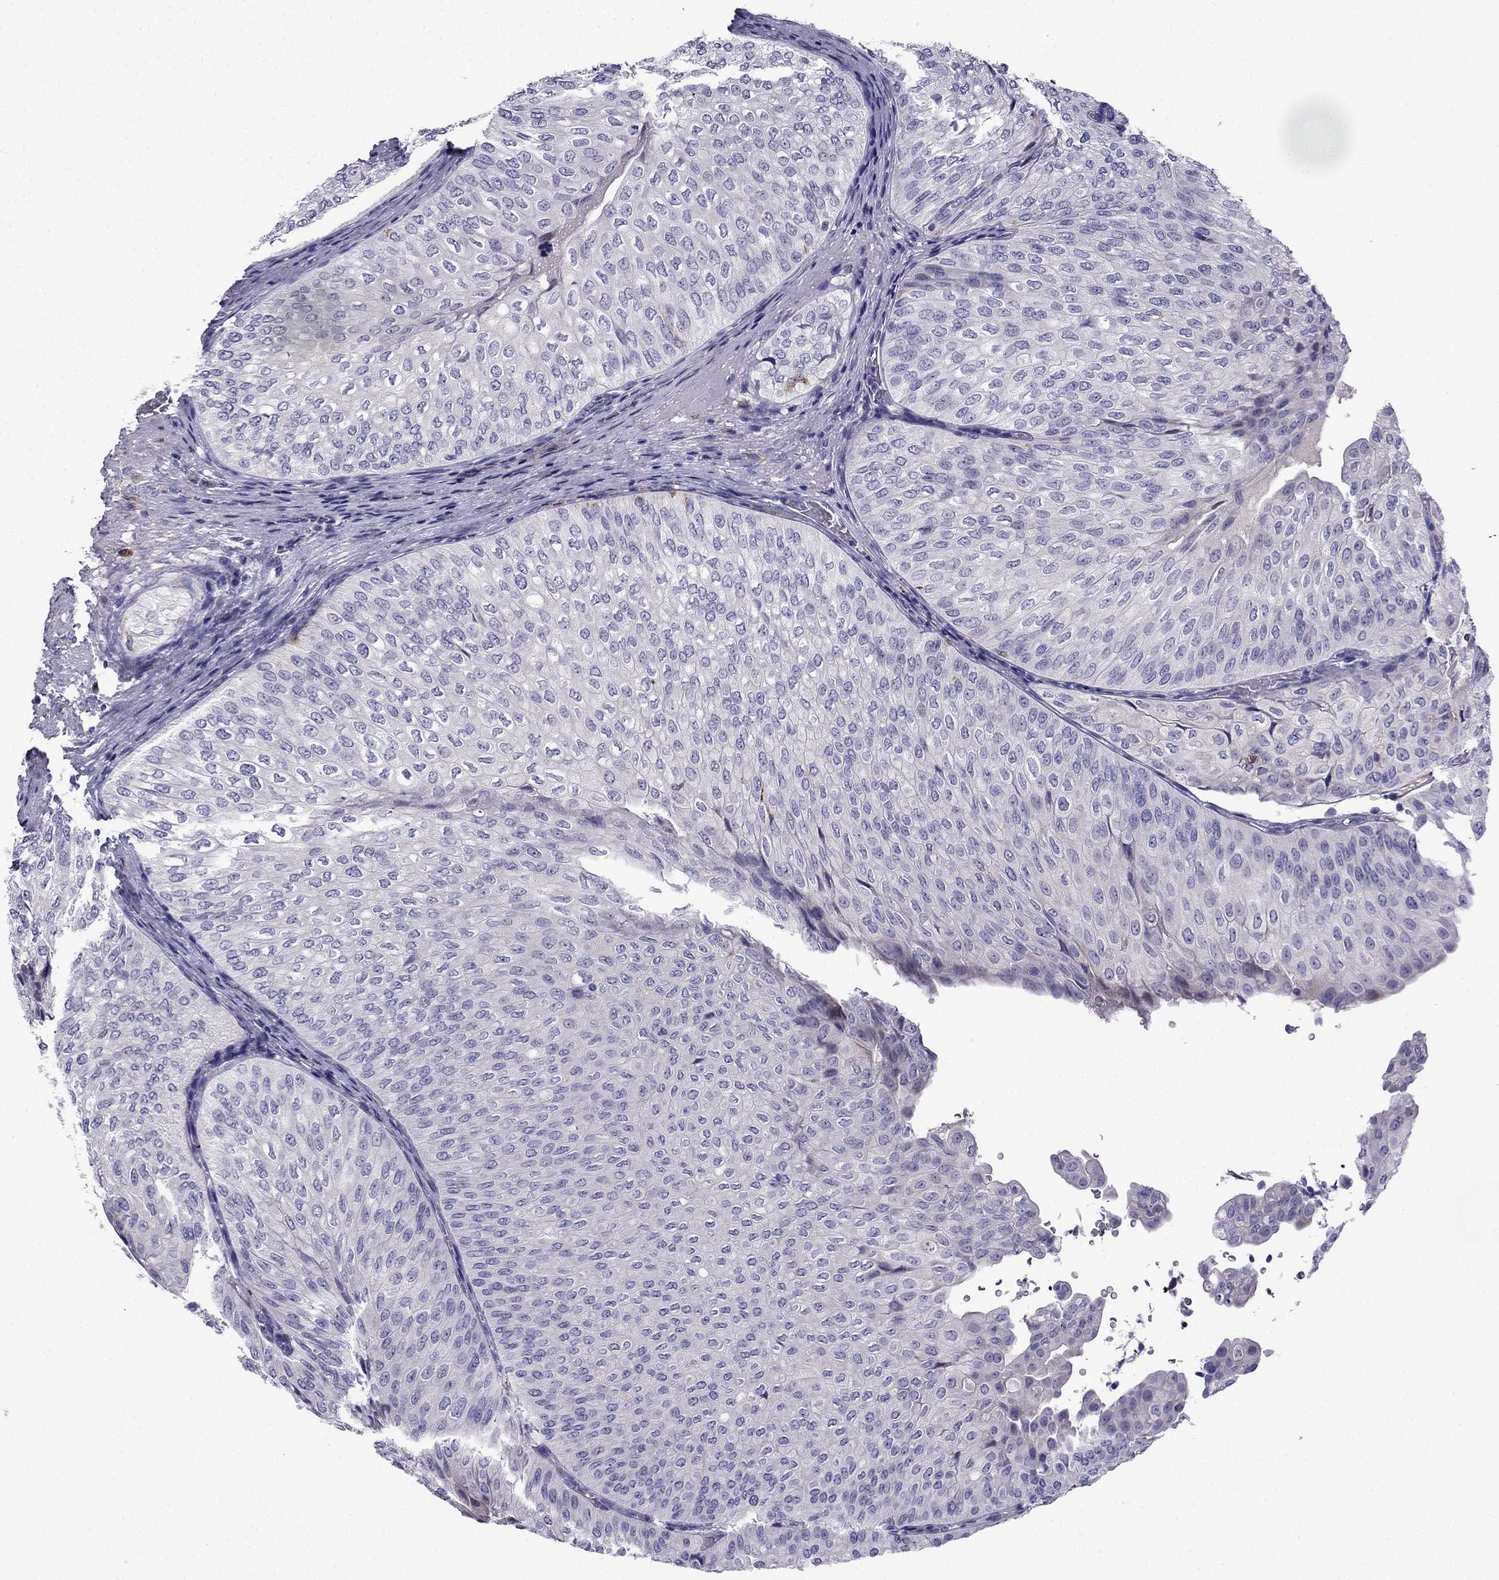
{"staining": {"intensity": "negative", "quantity": "none", "location": "none"}, "tissue": "urothelial cancer", "cell_type": "Tumor cells", "image_type": "cancer", "snomed": [{"axis": "morphology", "description": "Urothelial carcinoma, NOS"}, {"axis": "topography", "description": "Urinary bladder"}], "caption": "Urothelial cancer was stained to show a protein in brown. There is no significant staining in tumor cells.", "gene": "TSSK4", "patient": {"sex": "male", "age": 62}}